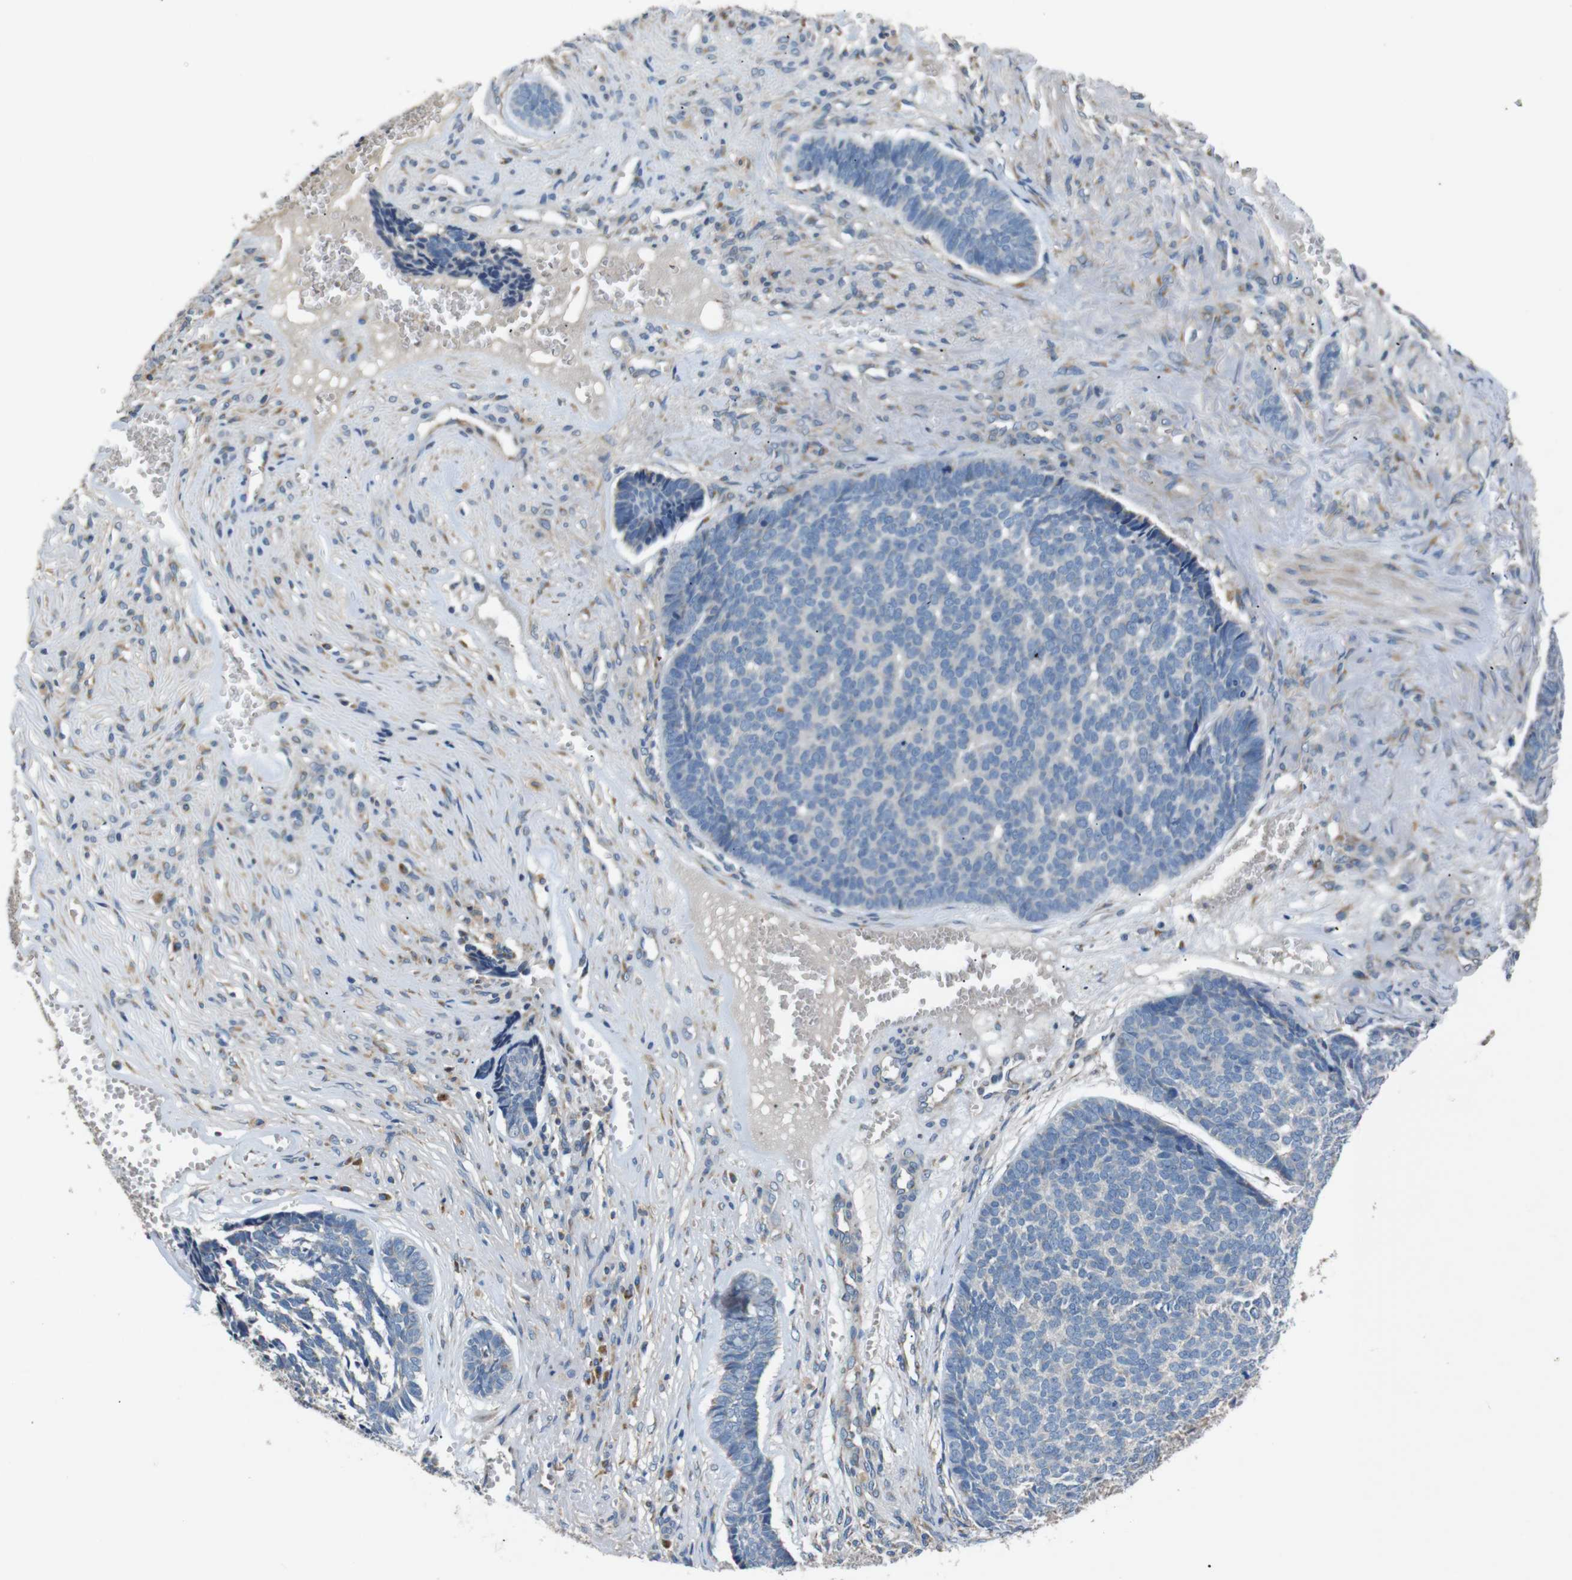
{"staining": {"intensity": "negative", "quantity": "none", "location": "none"}, "tissue": "skin cancer", "cell_type": "Tumor cells", "image_type": "cancer", "snomed": [{"axis": "morphology", "description": "Basal cell carcinoma"}, {"axis": "topography", "description": "Skin"}], "caption": "This image is of skin cancer (basal cell carcinoma) stained with immunohistochemistry to label a protein in brown with the nuclei are counter-stained blue. There is no staining in tumor cells. Nuclei are stained in blue.", "gene": "NETO2", "patient": {"sex": "male", "age": 84}}